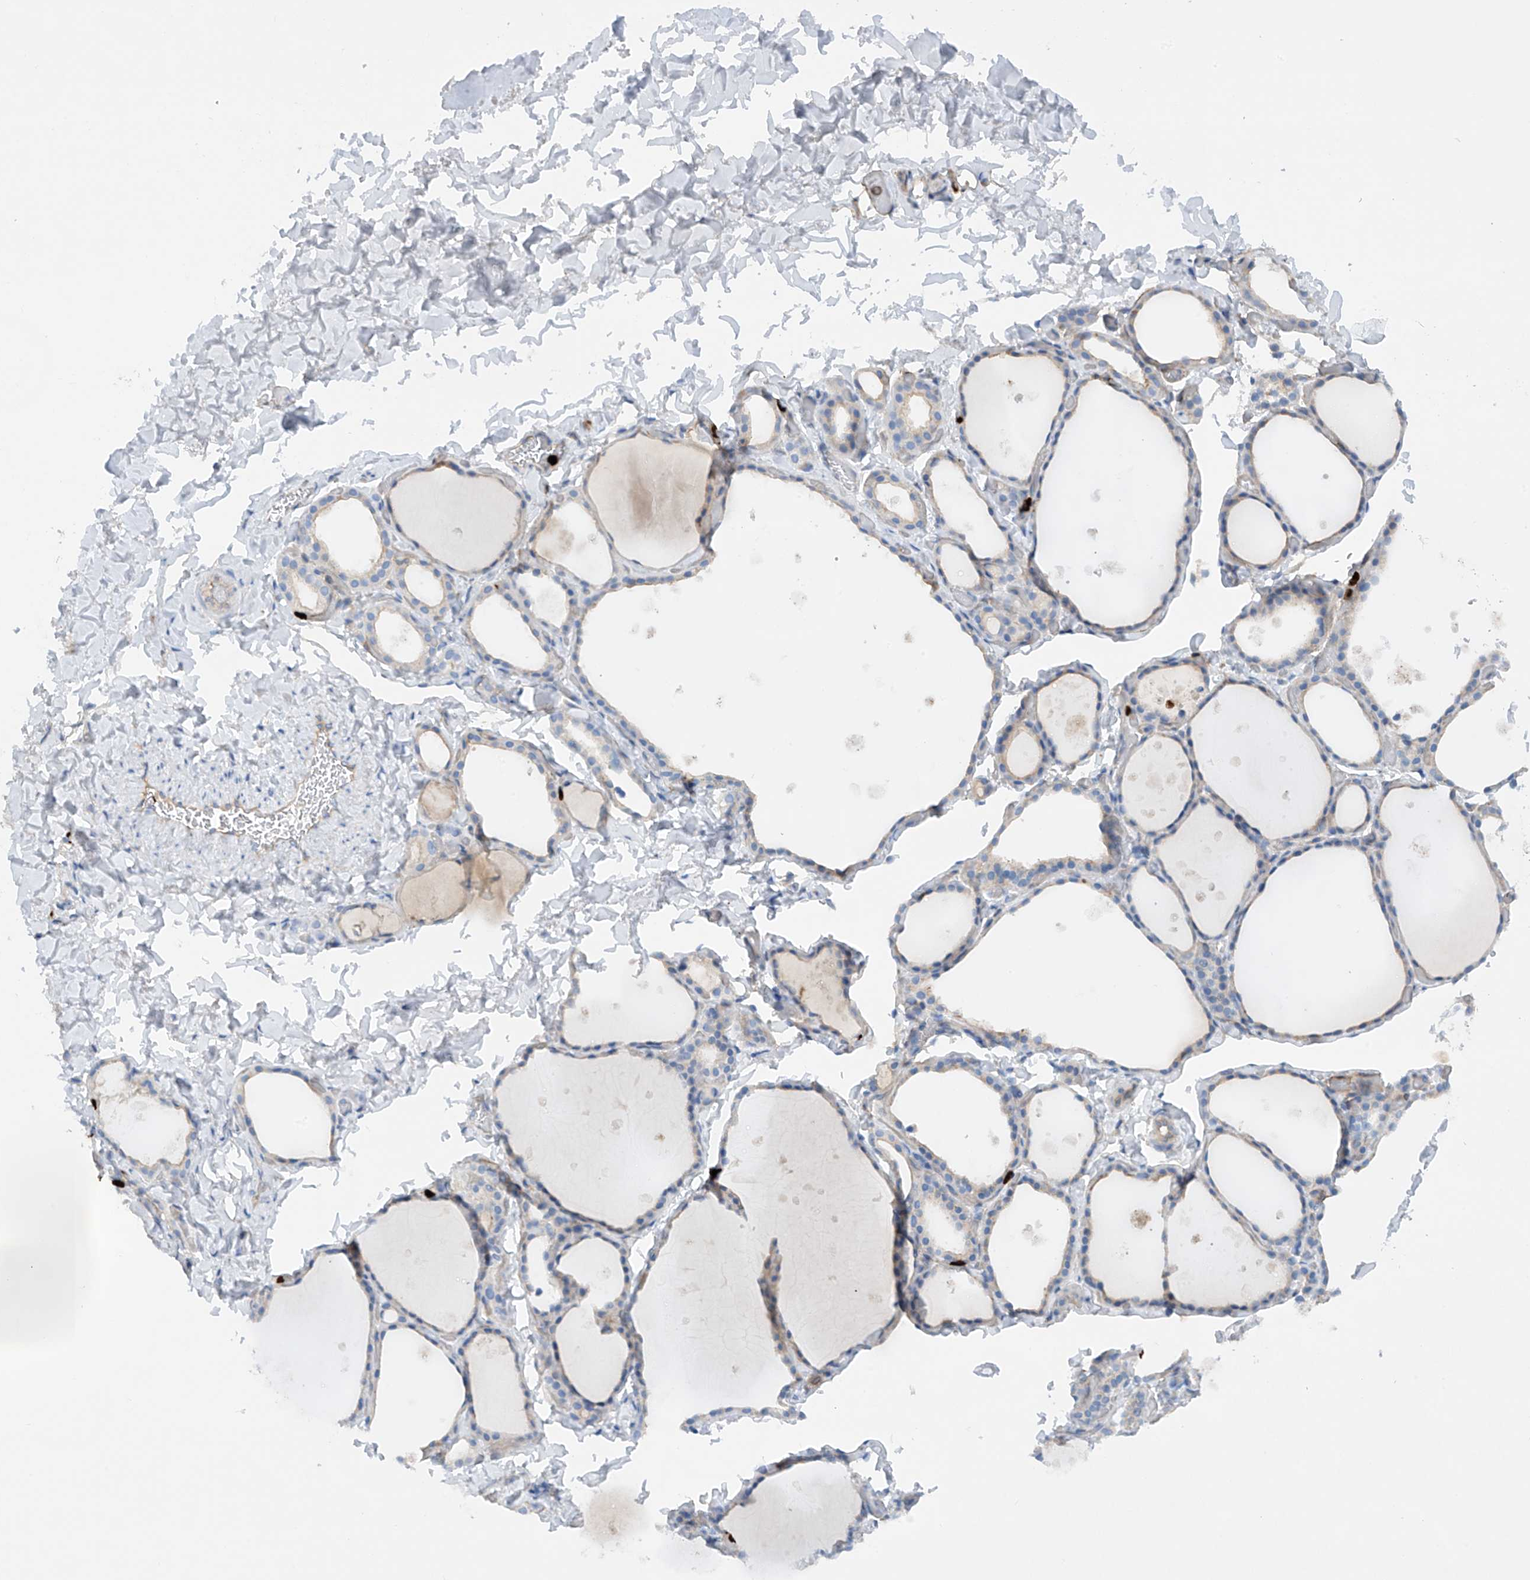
{"staining": {"intensity": "negative", "quantity": "none", "location": "none"}, "tissue": "thyroid gland", "cell_type": "Glandular cells", "image_type": "normal", "snomed": [{"axis": "morphology", "description": "Normal tissue, NOS"}, {"axis": "topography", "description": "Thyroid gland"}], "caption": "Human thyroid gland stained for a protein using immunohistochemistry (IHC) reveals no expression in glandular cells.", "gene": "PHACTR2", "patient": {"sex": "female", "age": 44}}